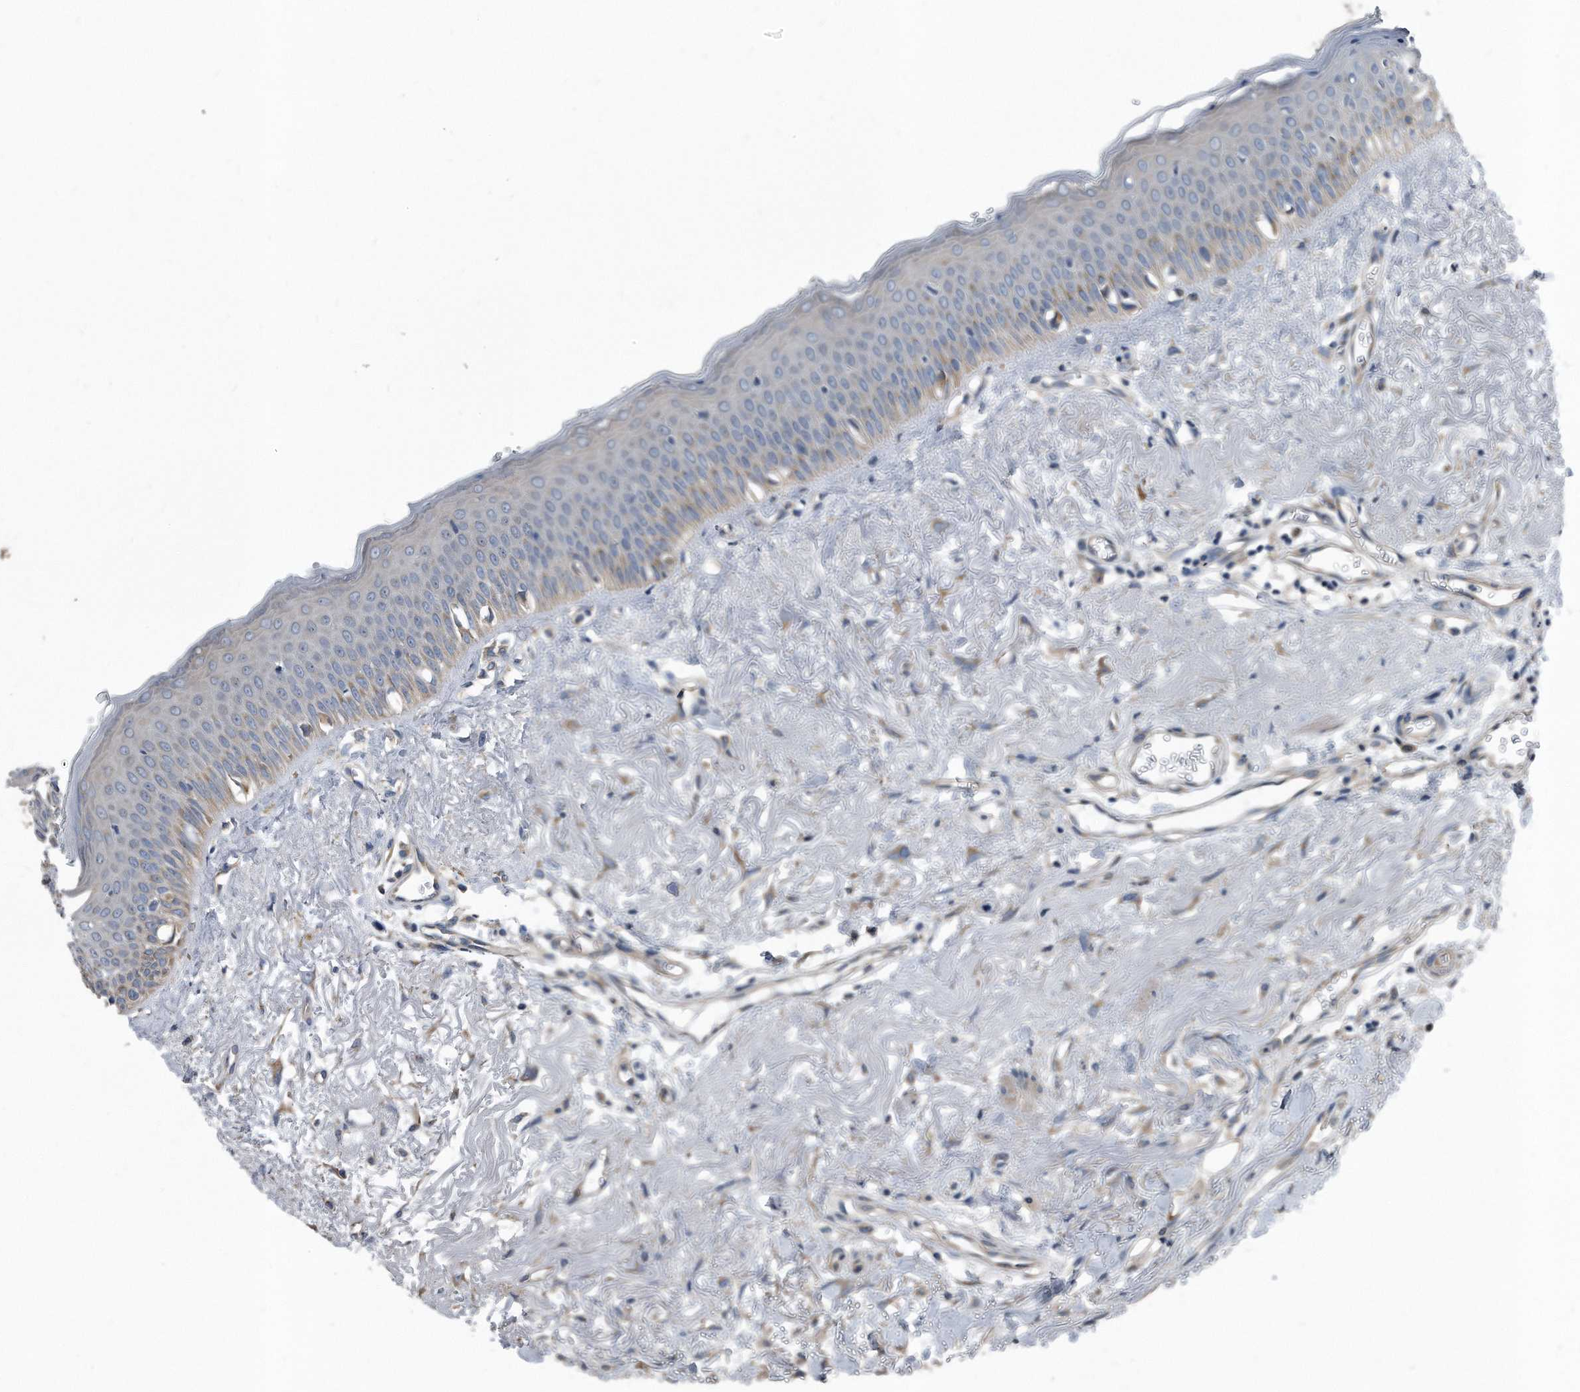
{"staining": {"intensity": "moderate", "quantity": "25%-75%", "location": "cytoplasmic/membranous"}, "tissue": "oral mucosa", "cell_type": "Squamous epithelial cells", "image_type": "normal", "snomed": [{"axis": "morphology", "description": "Normal tissue, NOS"}, {"axis": "topography", "description": "Oral tissue"}], "caption": "Protein analysis of unremarkable oral mucosa demonstrates moderate cytoplasmic/membranous staining in about 25%-75% of squamous epithelial cells.", "gene": "FAM136A", "patient": {"sex": "female", "age": 70}}